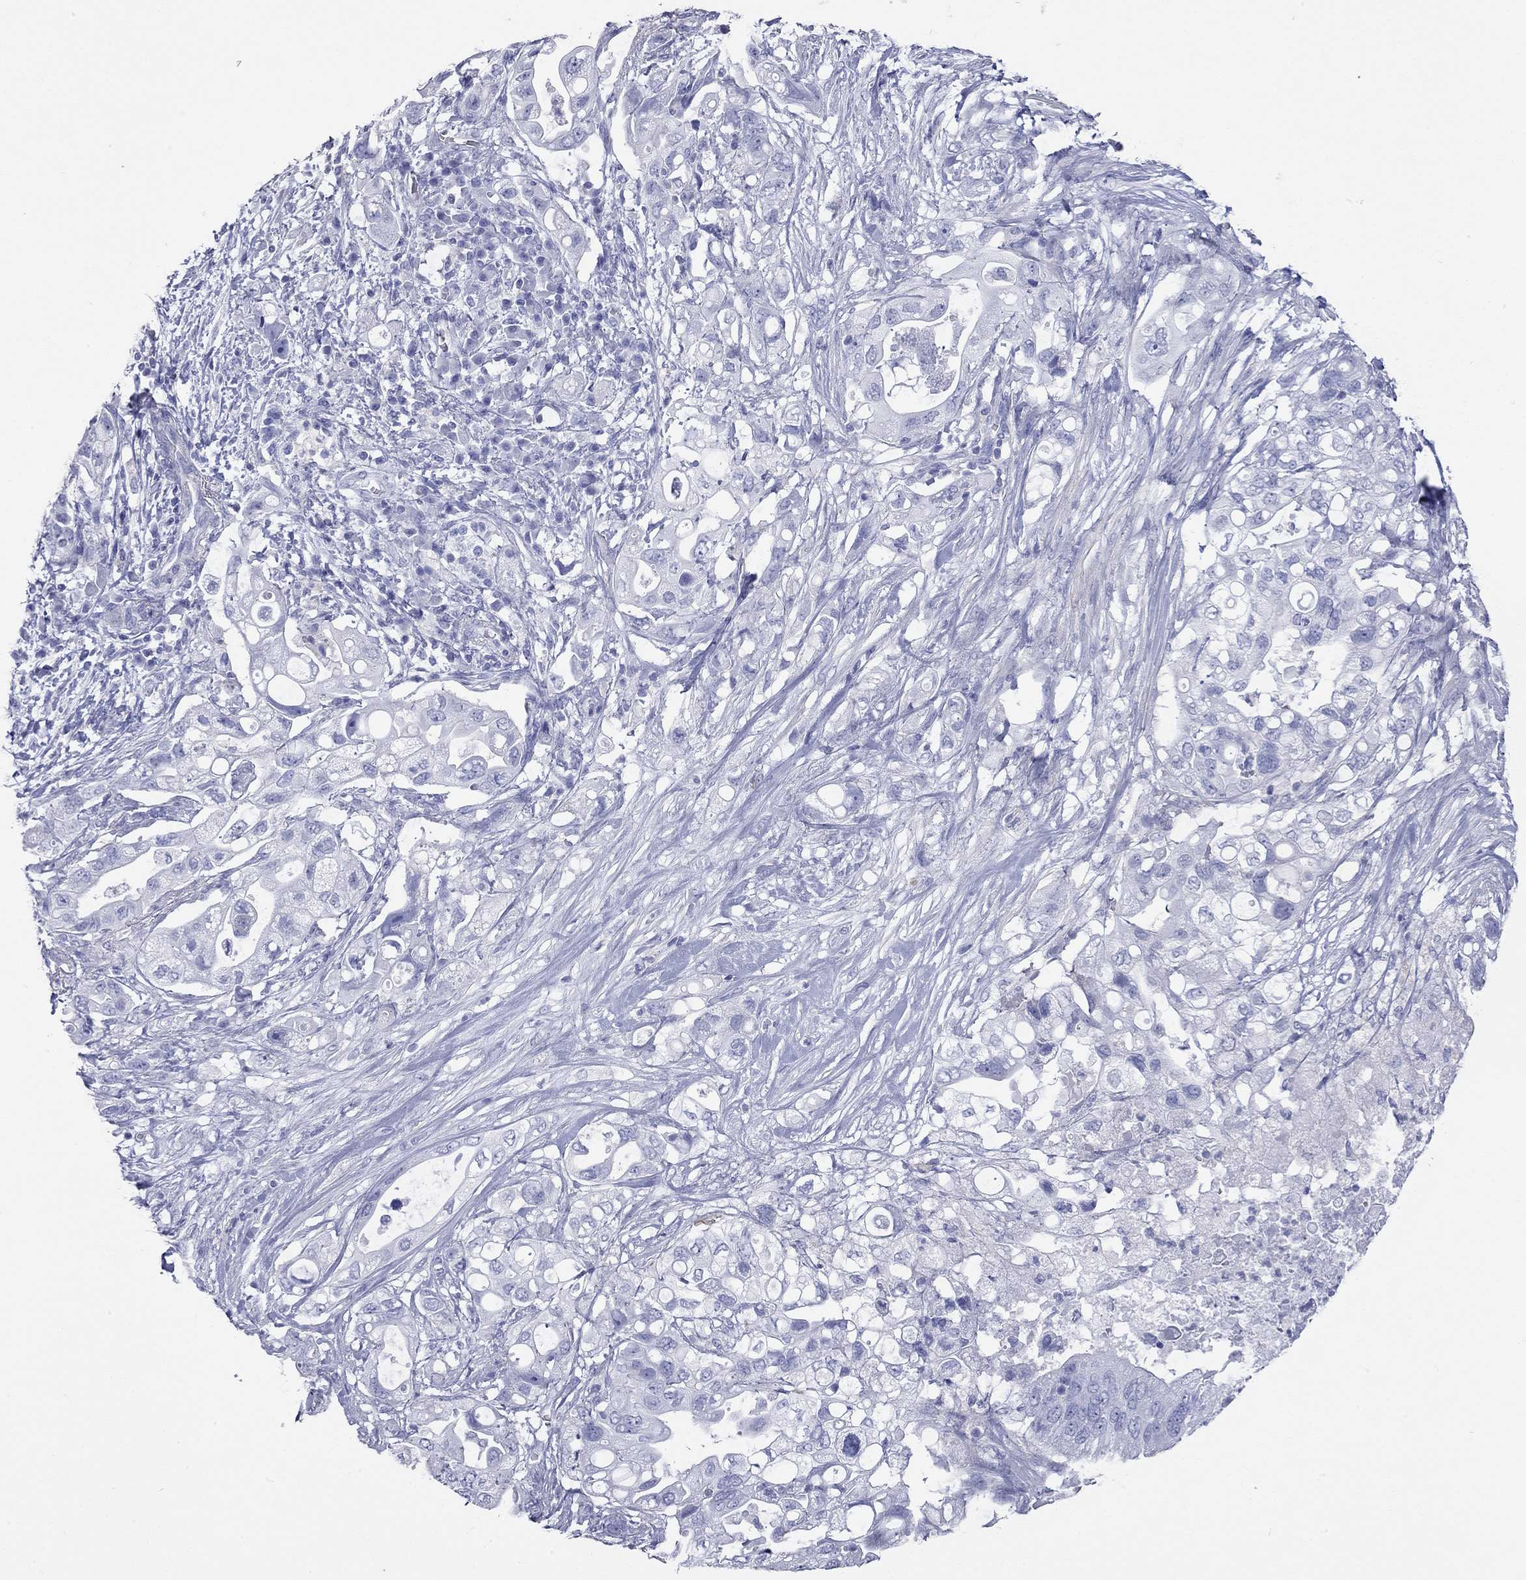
{"staining": {"intensity": "negative", "quantity": "none", "location": "none"}, "tissue": "pancreatic cancer", "cell_type": "Tumor cells", "image_type": "cancer", "snomed": [{"axis": "morphology", "description": "Adenocarcinoma, NOS"}, {"axis": "topography", "description": "Pancreas"}], "caption": "Immunohistochemistry (IHC) image of adenocarcinoma (pancreatic) stained for a protein (brown), which shows no expression in tumor cells. (DAB immunohistochemistry, high magnification).", "gene": "ACTL7B", "patient": {"sex": "female", "age": 72}}